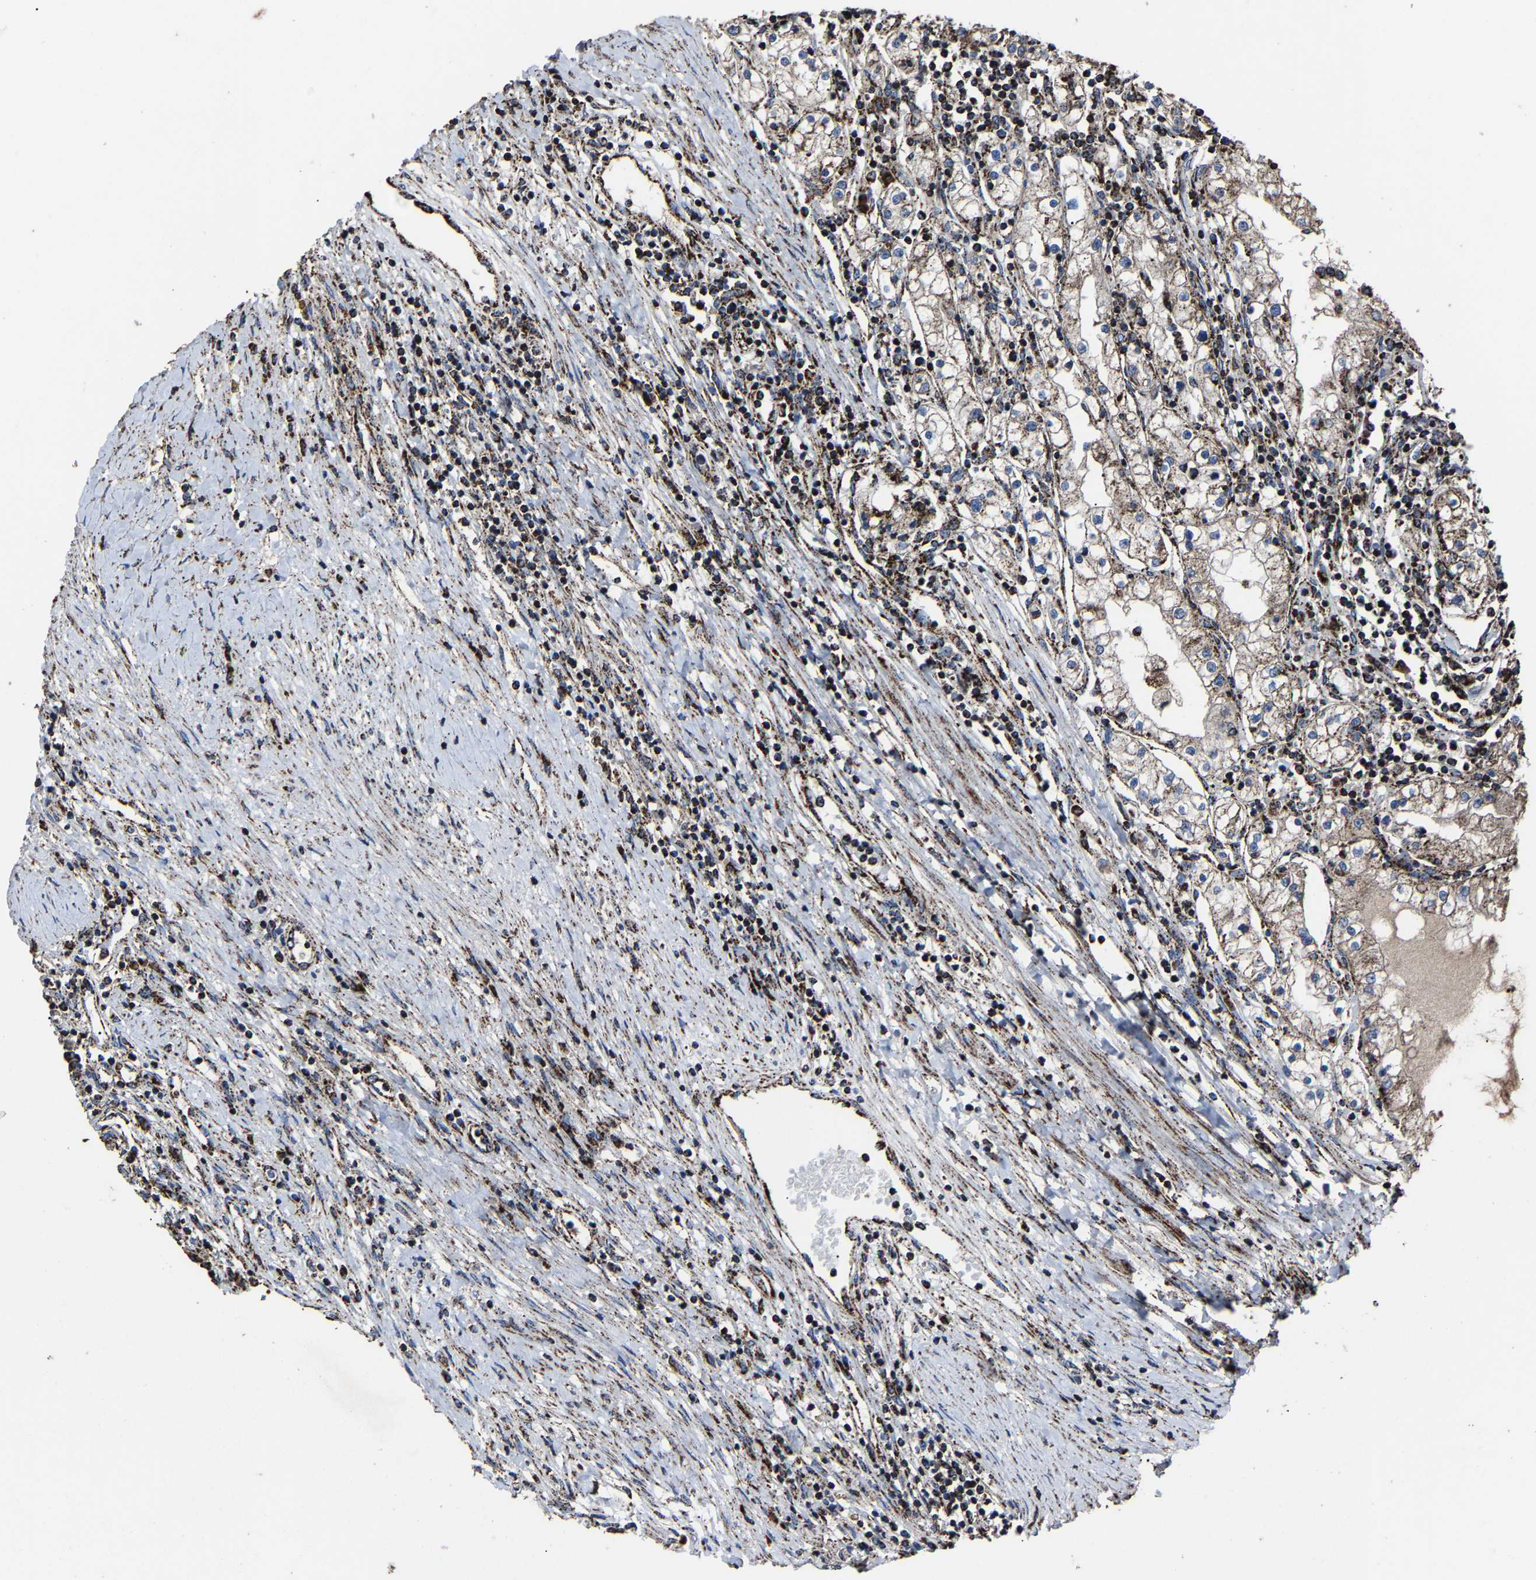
{"staining": {"intensity": "moderate", "quantity": "25%-75%", "location": "cytoplasmic/membranous"}, "tissue": "renal cancer", "cell_type": "Tumor cells", "image_type": "cancer", "snomed": [{"axis": "morphology", "description": "Adenocarcinoma, NOS"}, {"axis": "topography", "description": "Kidney"}], "caption": "Tumor cells reveal moderate cytoplasmic/membranous staining in approximately 25%-75% of cells in adenocarcinoma (renal).", "gene": "NDUFV3", "patient": {"sex": "male", "age": 68}}